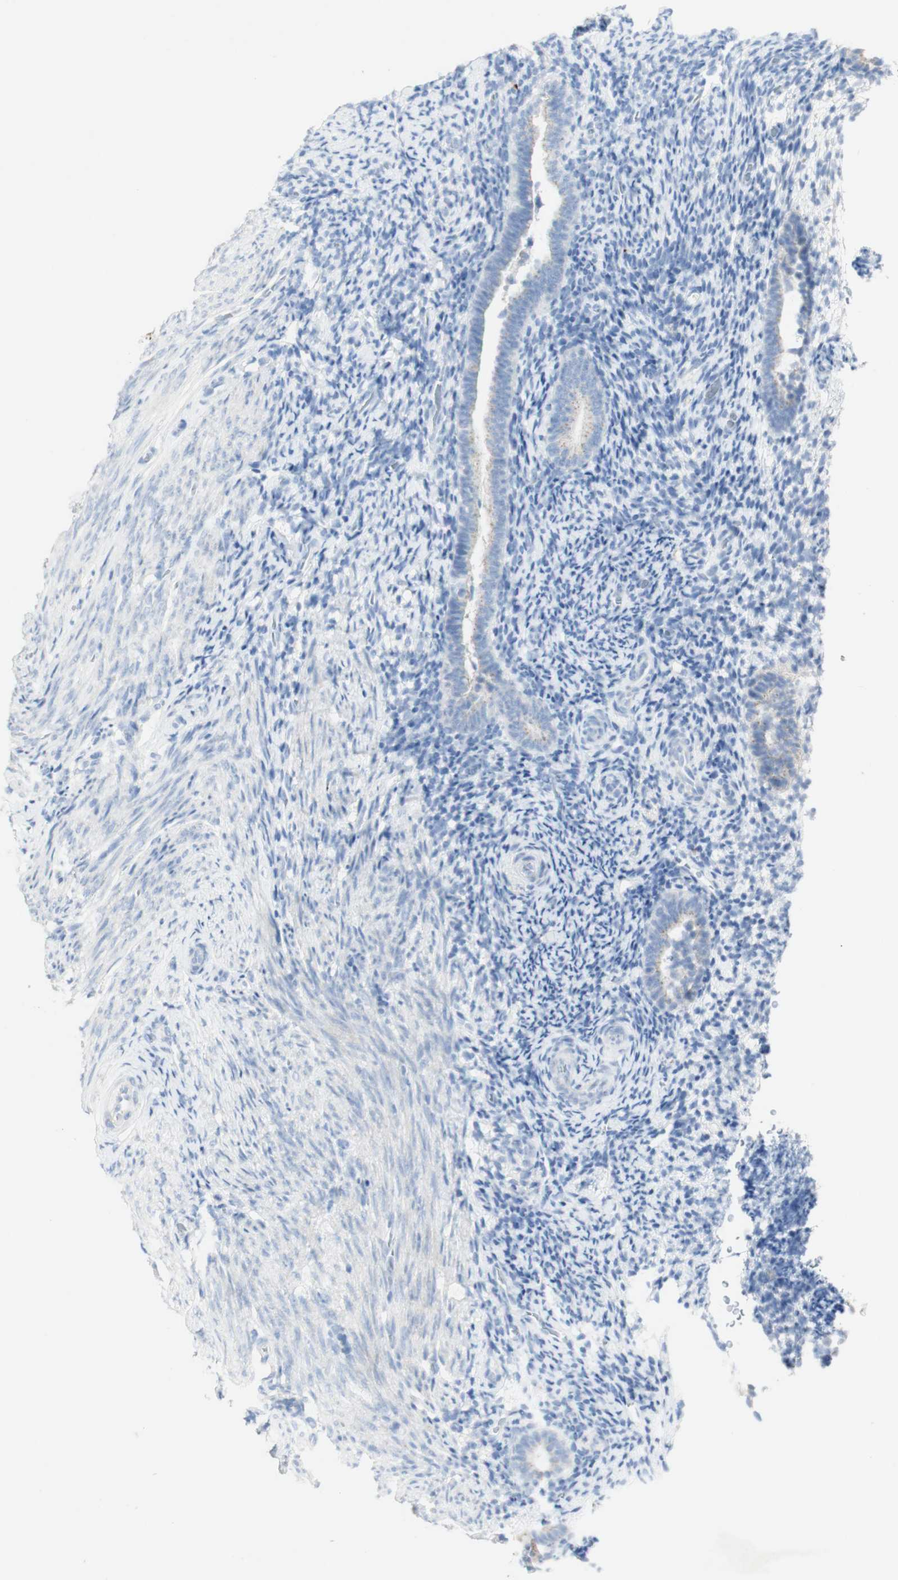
{"staining": {"intensity": "negative", "quantity": "none", "location": "none"}, "tissue": "endometrium", "cell_type": "Cells in endometrial stroma", "image_type": "normal", "snomed": [{"axis": "morphology", "description": "Normal tissue, NOS"}, {"axis": "topography", "description": "Endometrium"}], "caption": "Immunohistochemistry micrograph of unremarkable human endometrium stained for a protein (brown), which exhibits no positivity in cells in endometrial stroma.", "gene": "MANEA", "patient": {"sex": "female", "age": 51}}